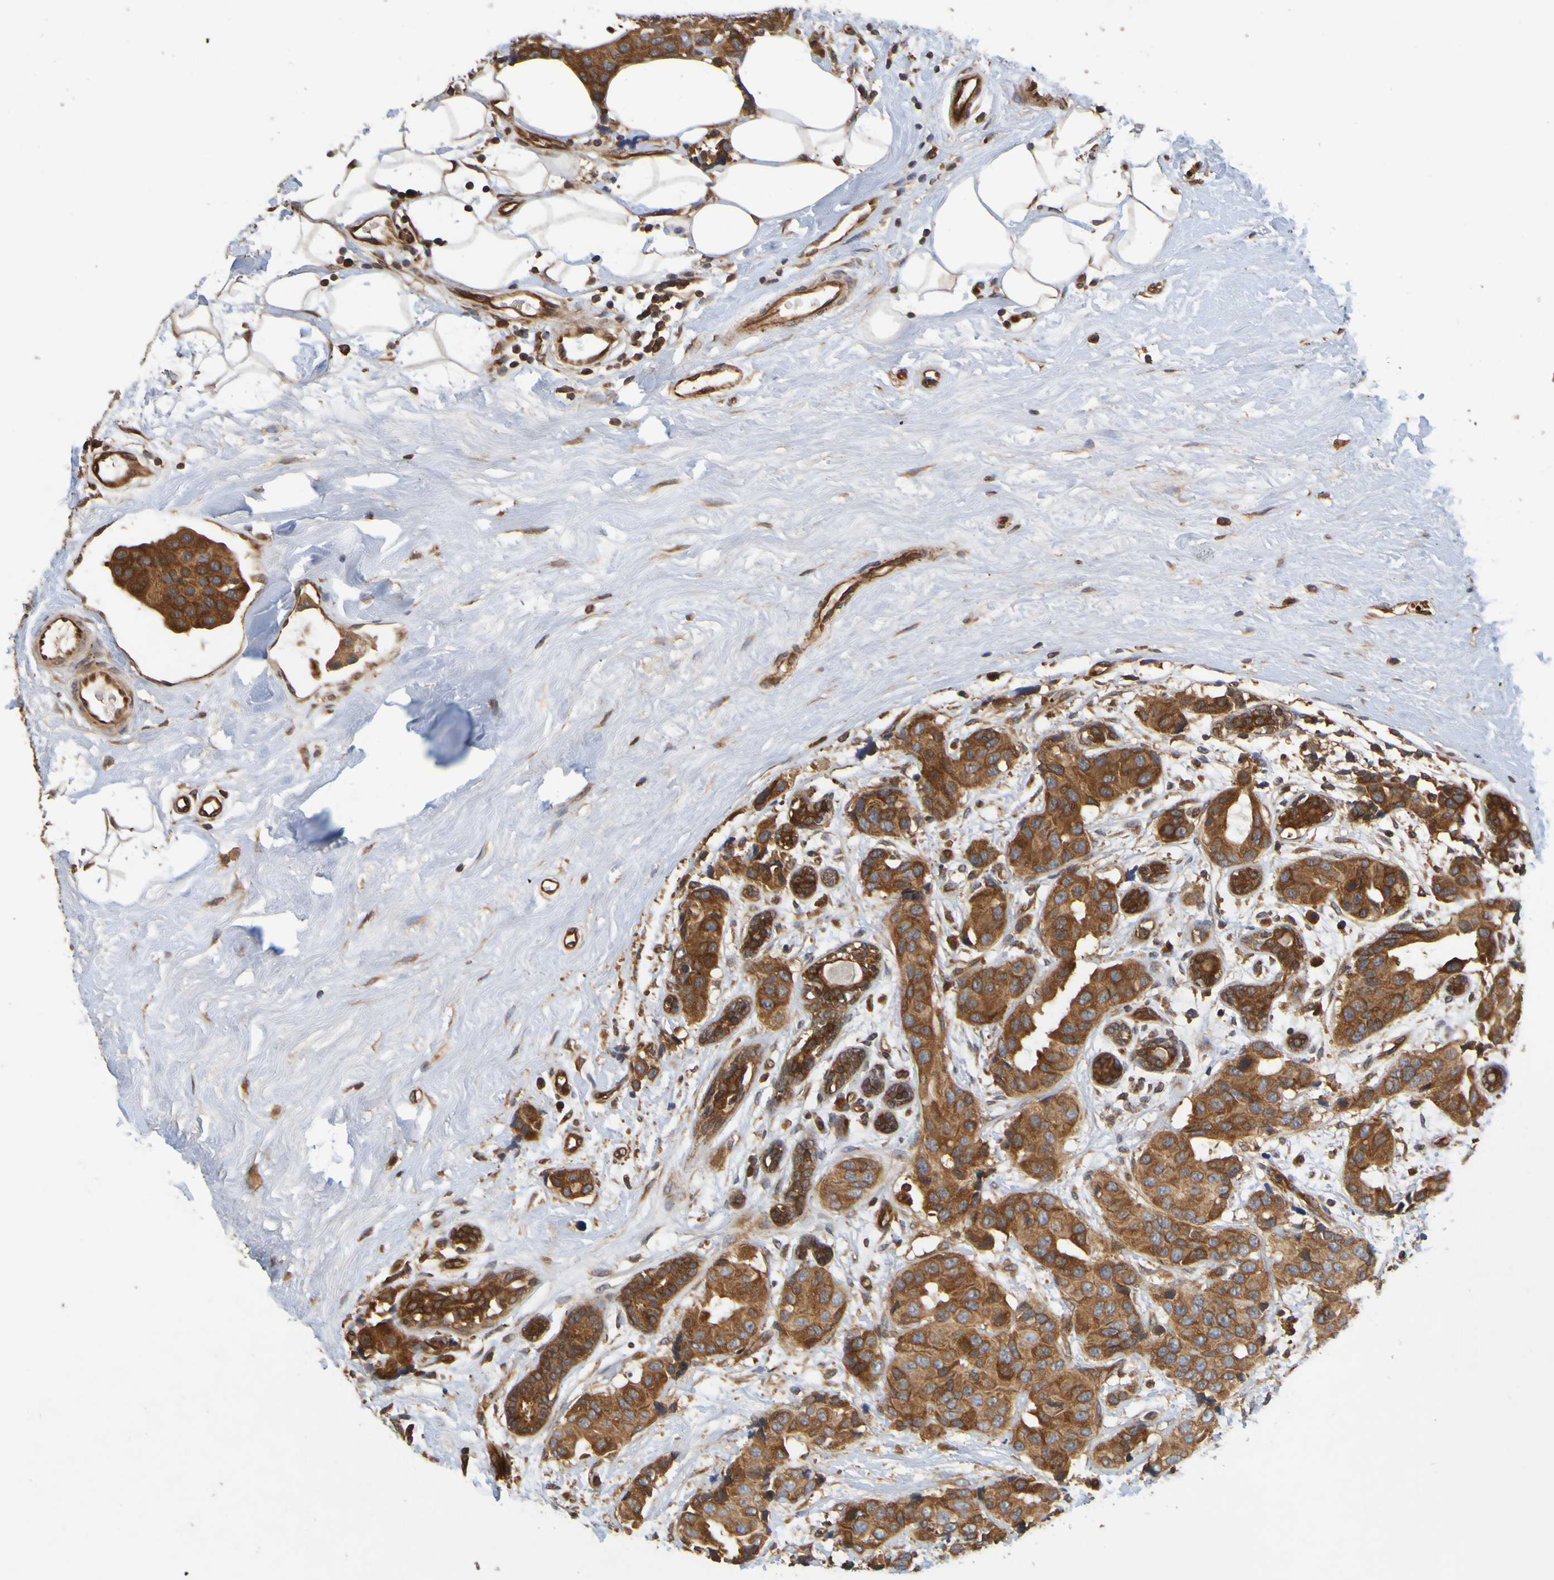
{"staining": {"intensity": "strong", "quantity": ">75%", "location": "cytoplasmic/membranous"}, "tissue": "breast cancer", "cell_type": "Tumor cells", "image_type": "cancer", "snomed": [{"axis": "morphology", "description": "Normal tissue, NOS"}, {"axis": "morphology", "description": "Duct carcinoma"}, {"axis": "topography", "description": "Breast"}], "caption": "Protein staining displays strong cytoplasmic/membranous positivity in approximately >75% of tumor cells in infiltrating ductal carcinoma (breast). (DAB IHC, brown staining for protein, blue staining for nuclei).", "gene": "OCRL", "patient": {"sex": "female", "age": 39}}